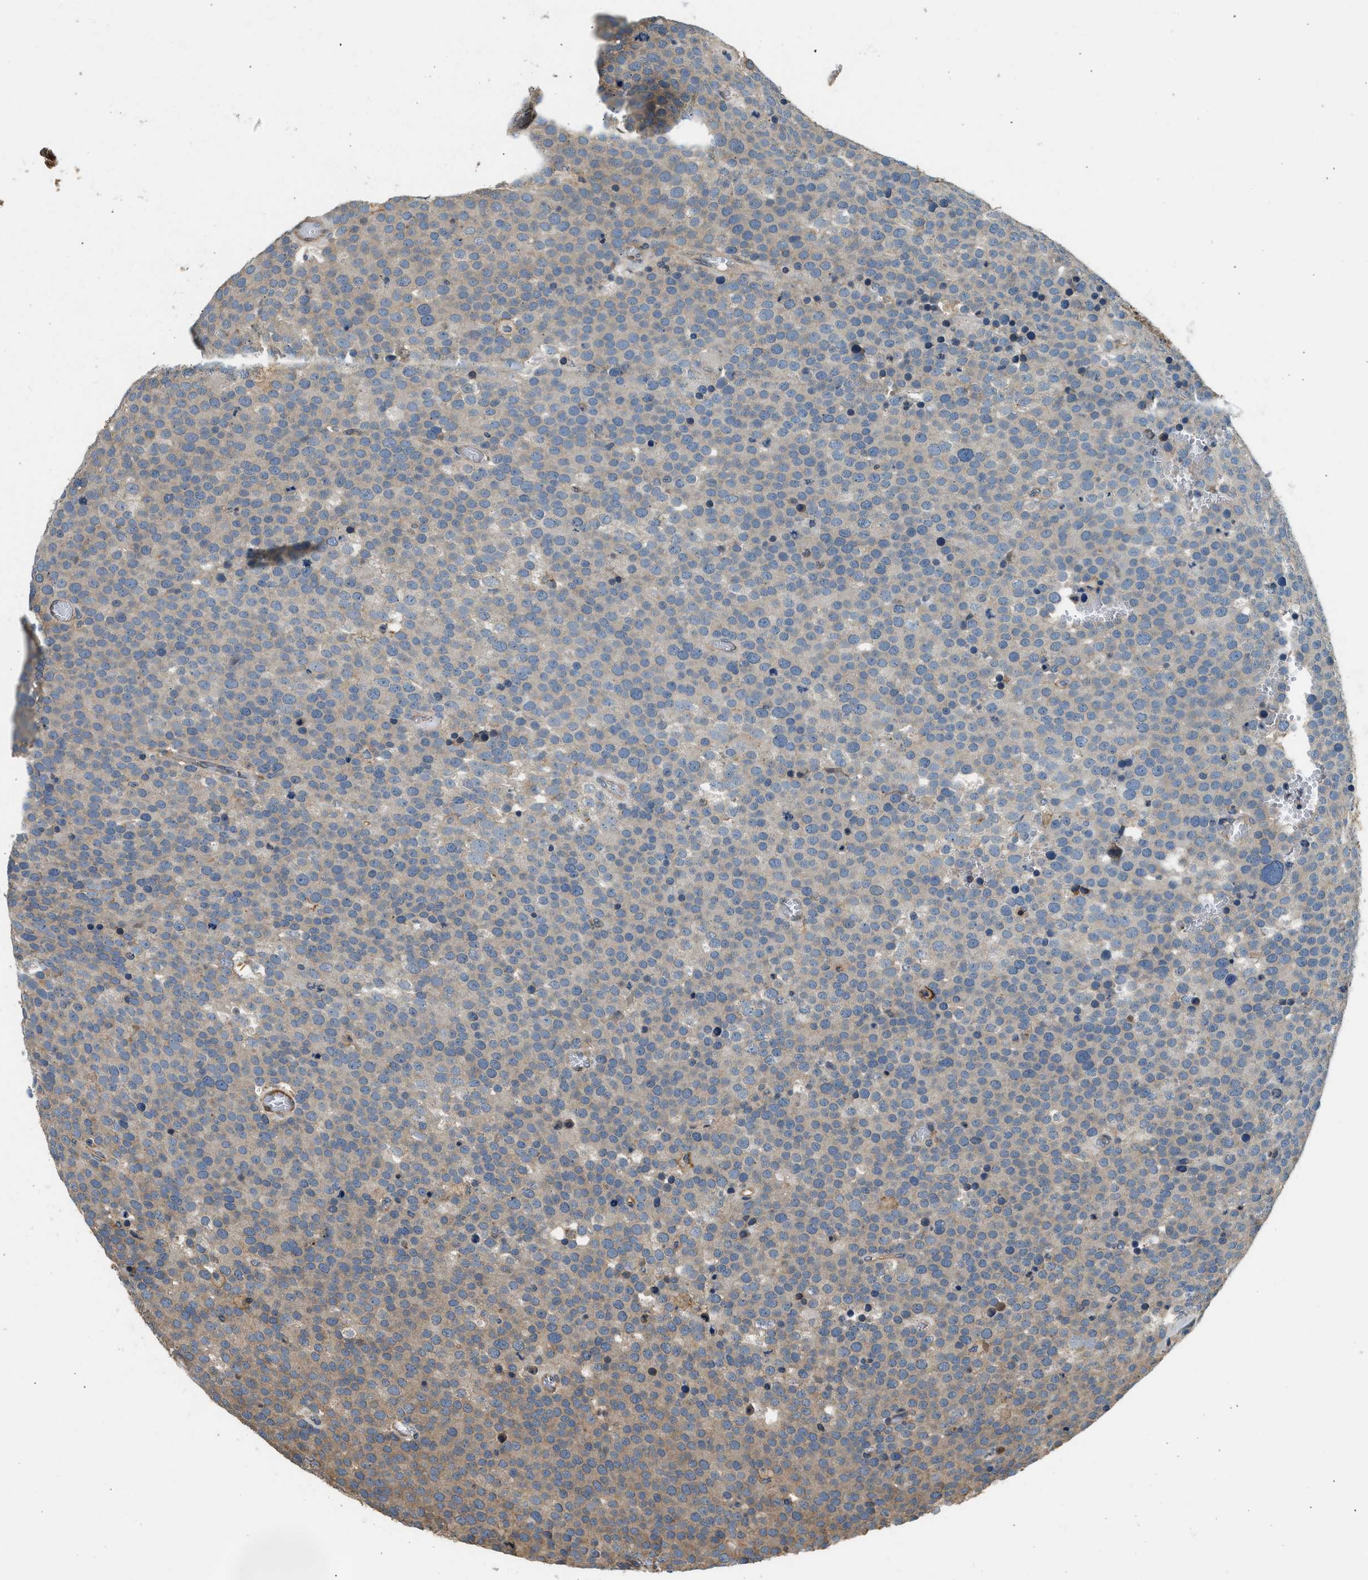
{"staining": {"intensity": "moderate", "quantity": "25%-75%", "location": "cytoplasmic/membranous"}, "tissue": "testis cancer", "cell_type": "Tumor cells", "image_type": "cancer", "snomed": [{"axis": "morphology", "description": "Normal tissue, NOS"}, {"axis": "morphology", "description": "Seminoma, NOS"}, {"axis": "topography", "description": "Testis"}], "caption": "Testis cancer (seminoma) tissue demonstrates moderate cytoplasmic/membranous positivity in approximately 25%-75% of tumor cells (brown staining indicates protein expression, while blue staining denotes nuclei).", "gene": "ANXA3", "patient": {"sex": "male", "age": 71}}